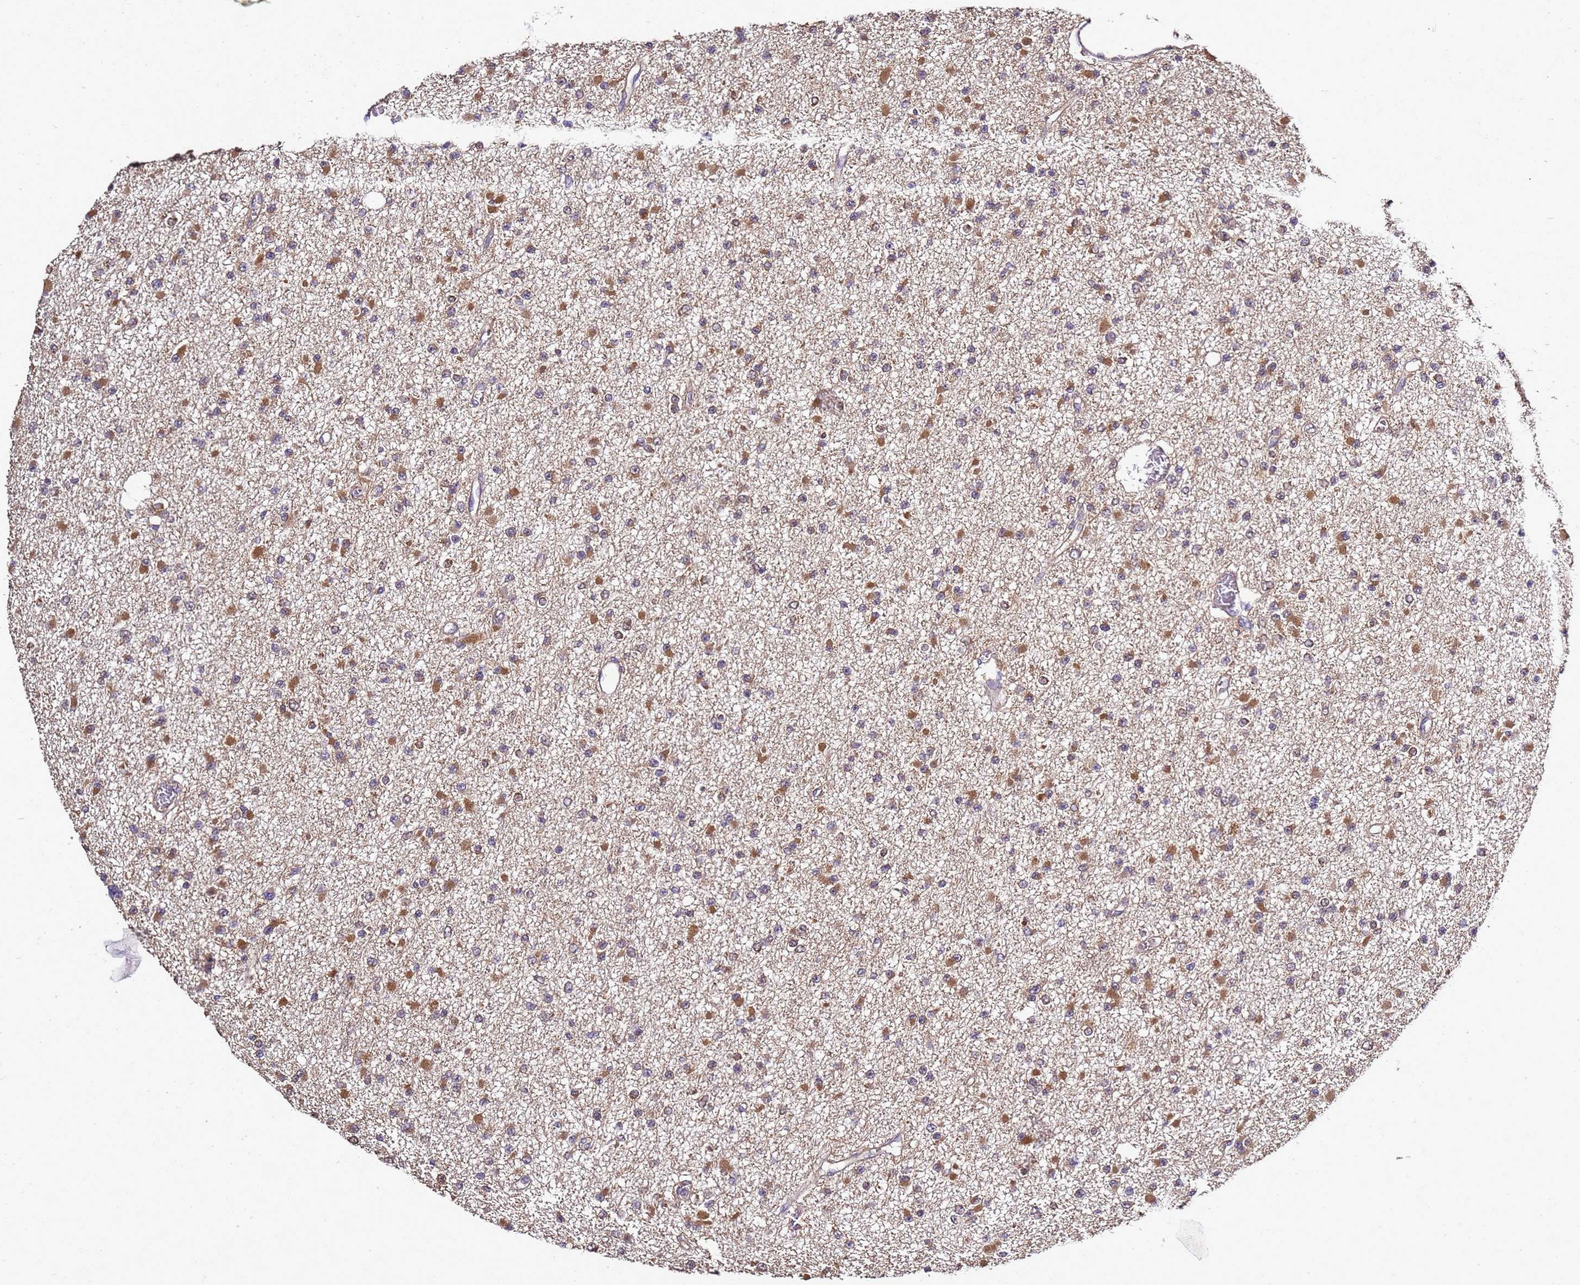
{"staining": {"intensity": "moderate", "quantity": "25%-75%", "location": "cytoplasmic/membranous"}, "tissue": "glioma", "cell_type": "Tumor cells", "image_type": "cancer", "snomed": [{"axis": "morphology", "description": "Glioma, malignant, Low grade"}, {"axis": "topography", "description": "Brain"}], "caption": "High-magnification brightfield microscopy of malignant glioma (low-grade) stained with DAB (brown) and counterstained with hematoxylin (blue). tumor cells exhibit moderate cytoplasmic/membranous staining is present in about25%-75% of cells.", "gene": "ENOPH1", "patient": {"sex": "female", "age": 22}}